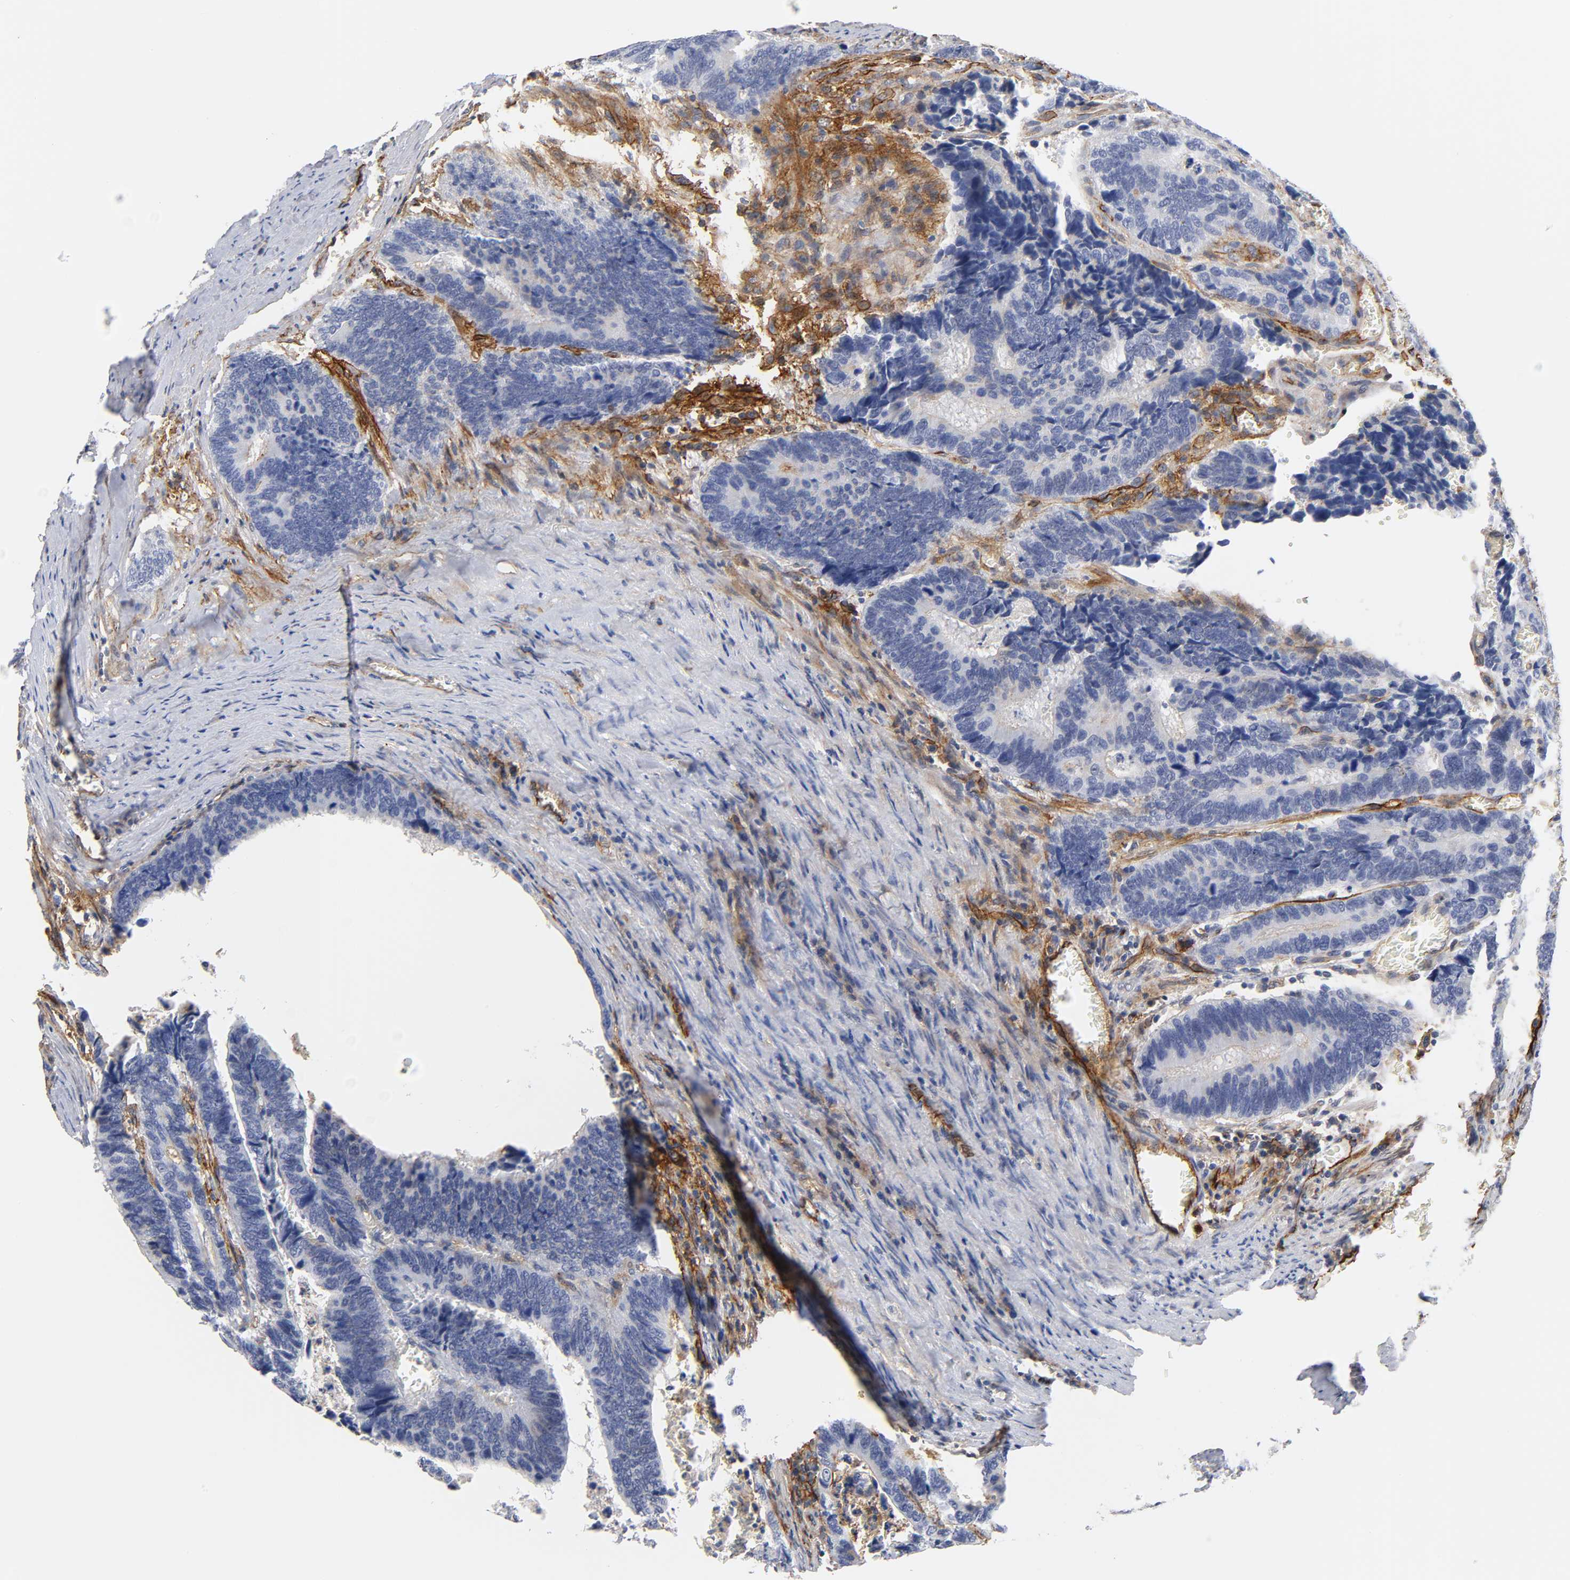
{"staining": {"intensity": "weak", "quantity": "<25%", "location": "cytoplasmic/membranous"}, "tissue": "colorectal cancer", "cell_type": "Tumor cells", "image_type": "cancer", "snomed": [{"axis": "morphology", "description": "Adenocarcinoma, NOS"}, {"axis": "topography", "description": "Colon"}], "caption": "Colorectal adenocarcinoma stained for a protein using immunohistochemistry (IHC) reveals no staining tumor cells.", "gene": "ICAM1", "patient": {"sex": "male", "age": 72}}